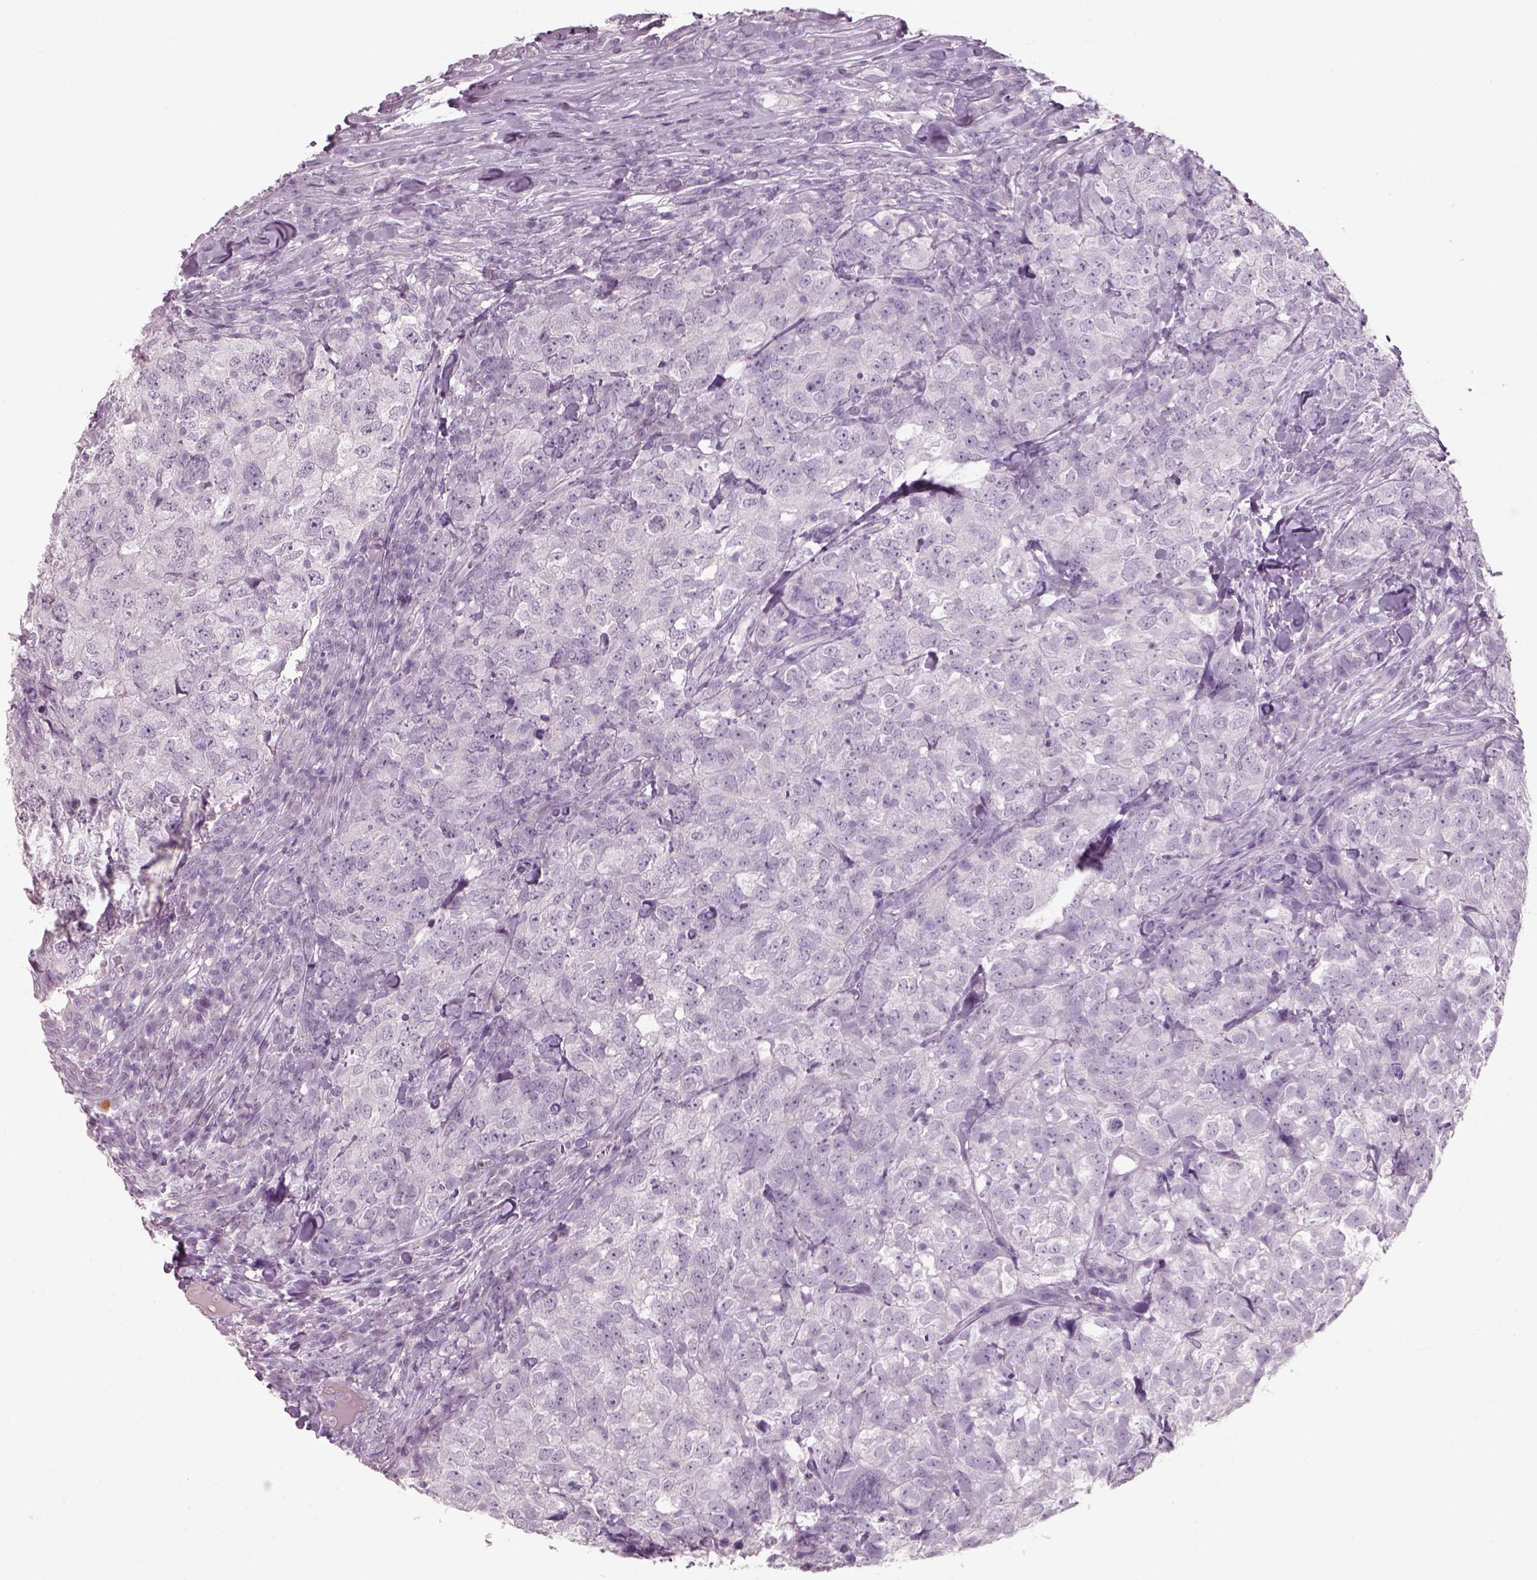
{"staining": {"intensity": "negative", "quantity": "none", "location": "none"}, "tissue": "breast cancer", "cell_type": "Tumor cells", "image_type": "cancer", "snomed": [{"axis": "morphology", "description": "Duct carcinoma"}, {"axis": "topography", "description": "Breast"}], "caption": "Immunohistochemical staining of breast intraductal carcinoma exhibits no significant staining in tumor cells.", "gene": "SLC6A2", "patient": {"sex": "female", "age": 30}}